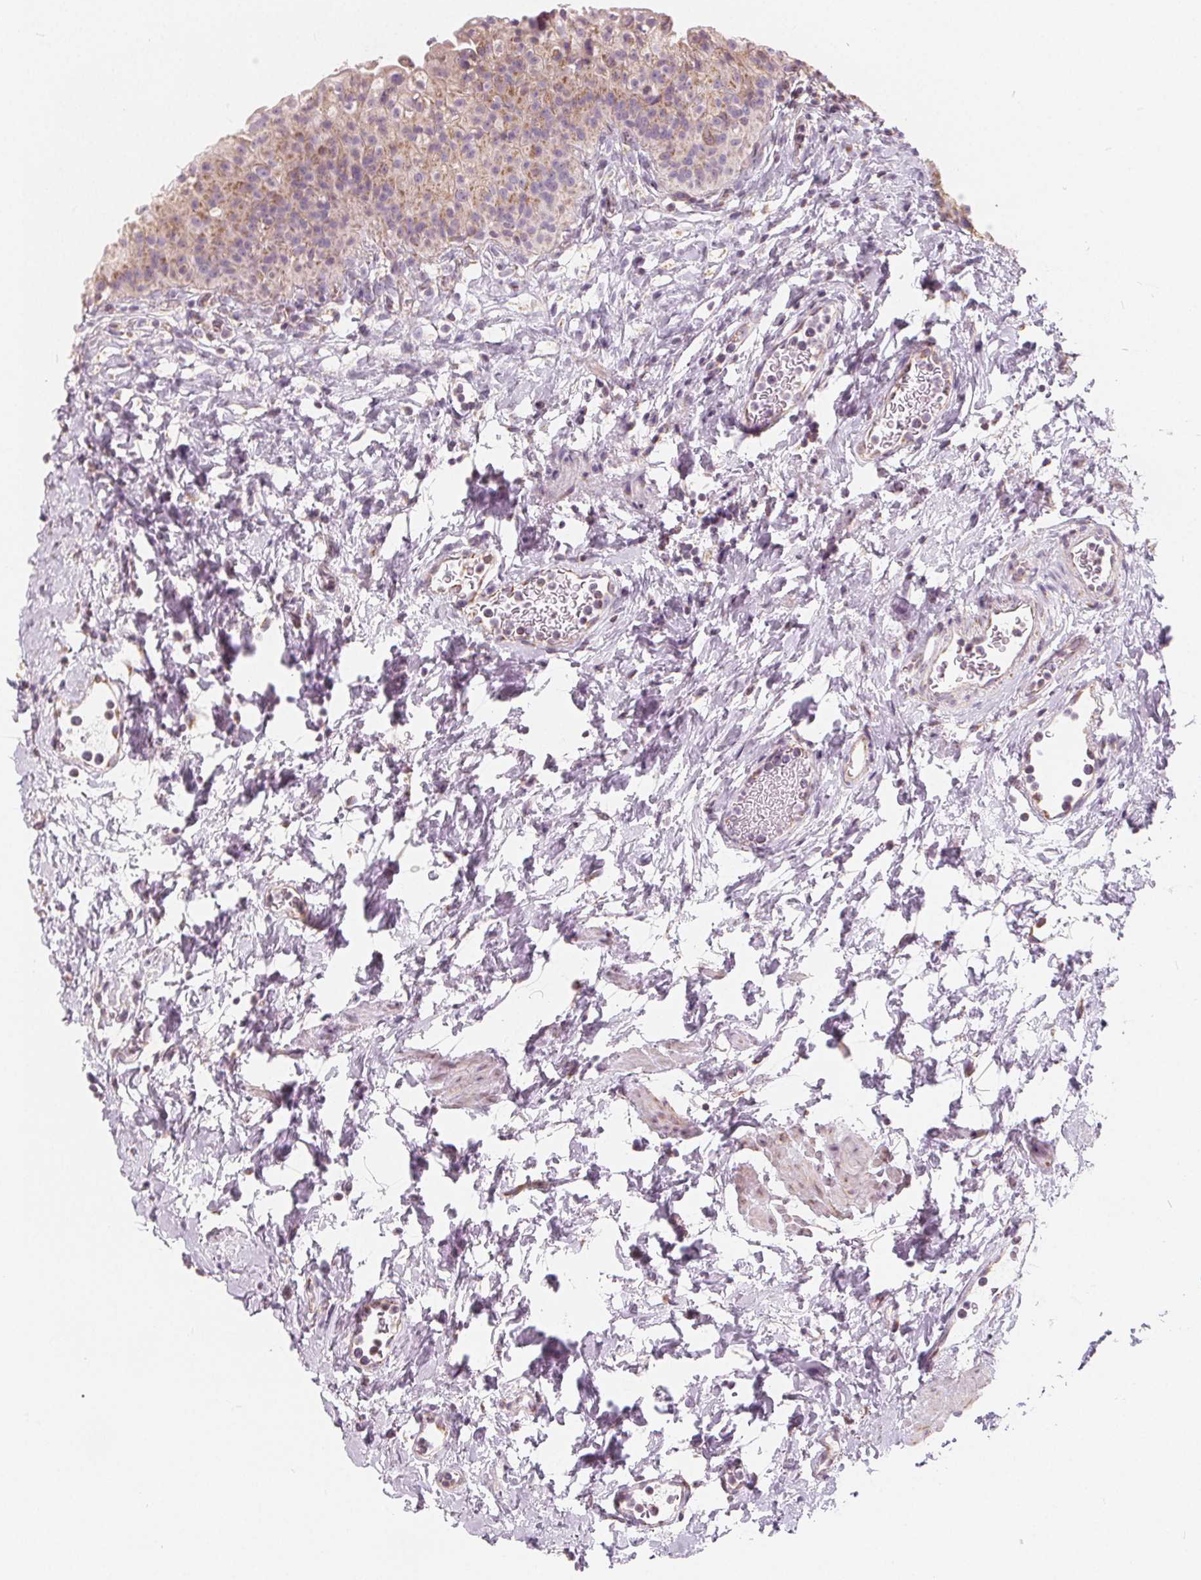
{"staining": {"intensity": "moderate", "quantity": "25%-75%", "location": "cytoplasmic/membranous"}, "tissue": "urinary bladder", "cell_type": "Urothelial cells", "image_type": "normal", "snomed": [{"axis": "morphology", "description": "Normal tissue, NOS"}, {"axis": "topography", "description": "Urinary bladder"}], "caption": "Protein staining displays moderate cytoplasmic/membranous expression in approximately 25%-75% of urothelial cells in benign urinary bladder. The staining was performed using DAB (3,3'-diaminobenzidine), with brown indicating positive protein expression. Nuclei are stained blue with hematoxylin.", "gene": "NUP210L", "patient": {"sex": "male", "age": 76}}